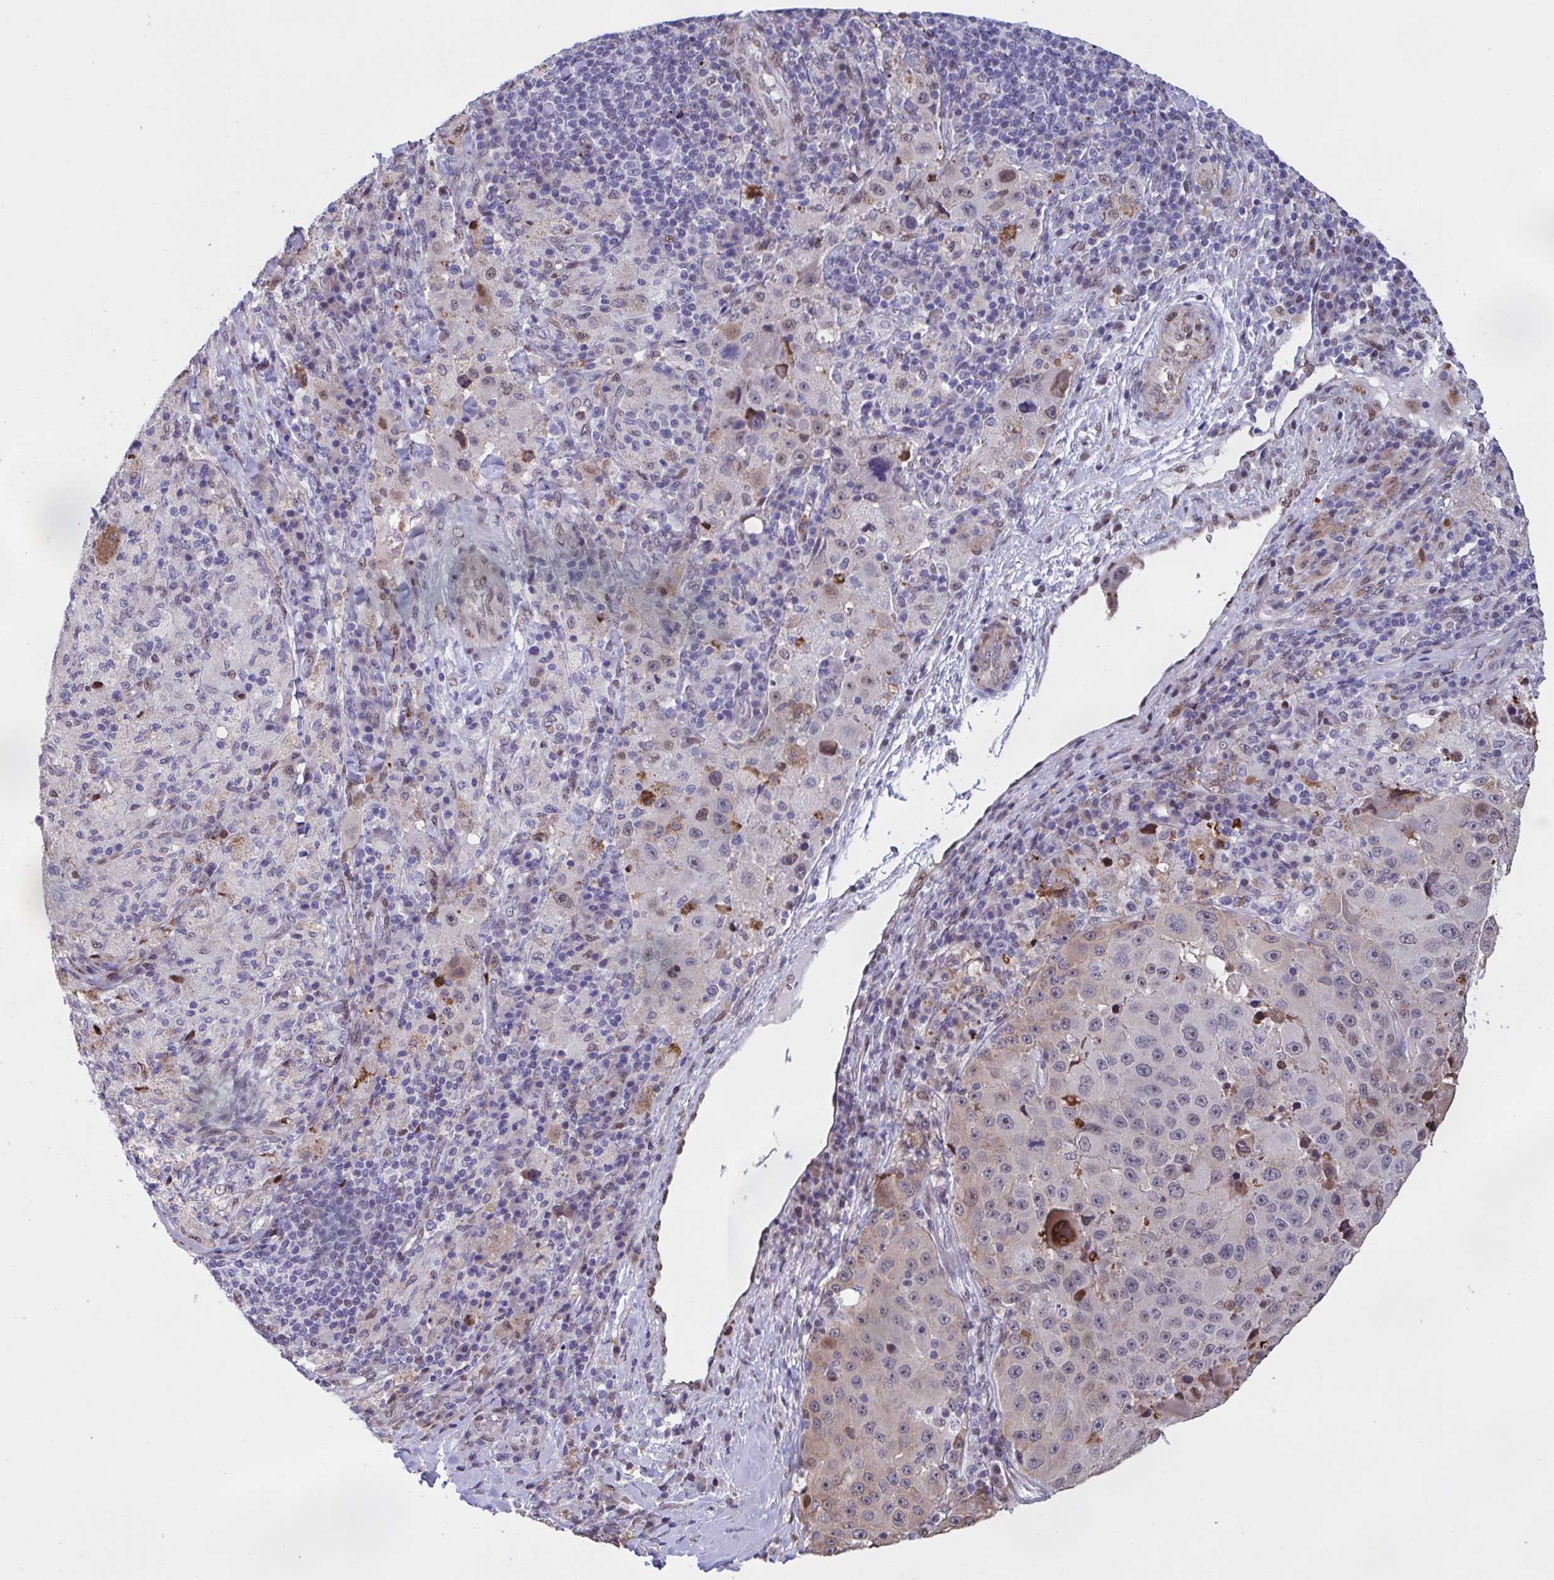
{"staining": {"intensity": "moderate", "quantity": "<25%", "location": "cytoplasmic/membranous,nuclear"}, "tissue": "melanoma", "cell_type": "Tumor cells", "image_type": "cancer", "snomed": [{"axis": "morphology", "description": "Malignant melanoma, Metastatic site"}, {"axis": "topography", "description": "Lymph node"}], "caption": "Immunohistochemical staining of human melanoma demonstrates low levels of moderate cytoplasmic/membranous and nuclear protein staining in approximately <25% of tumor cells. The protein of interest is shown in brown color, while the nuclei are stained blue.", "gene": "PELI2", "patient": {"sex": "male", "age": 62}}